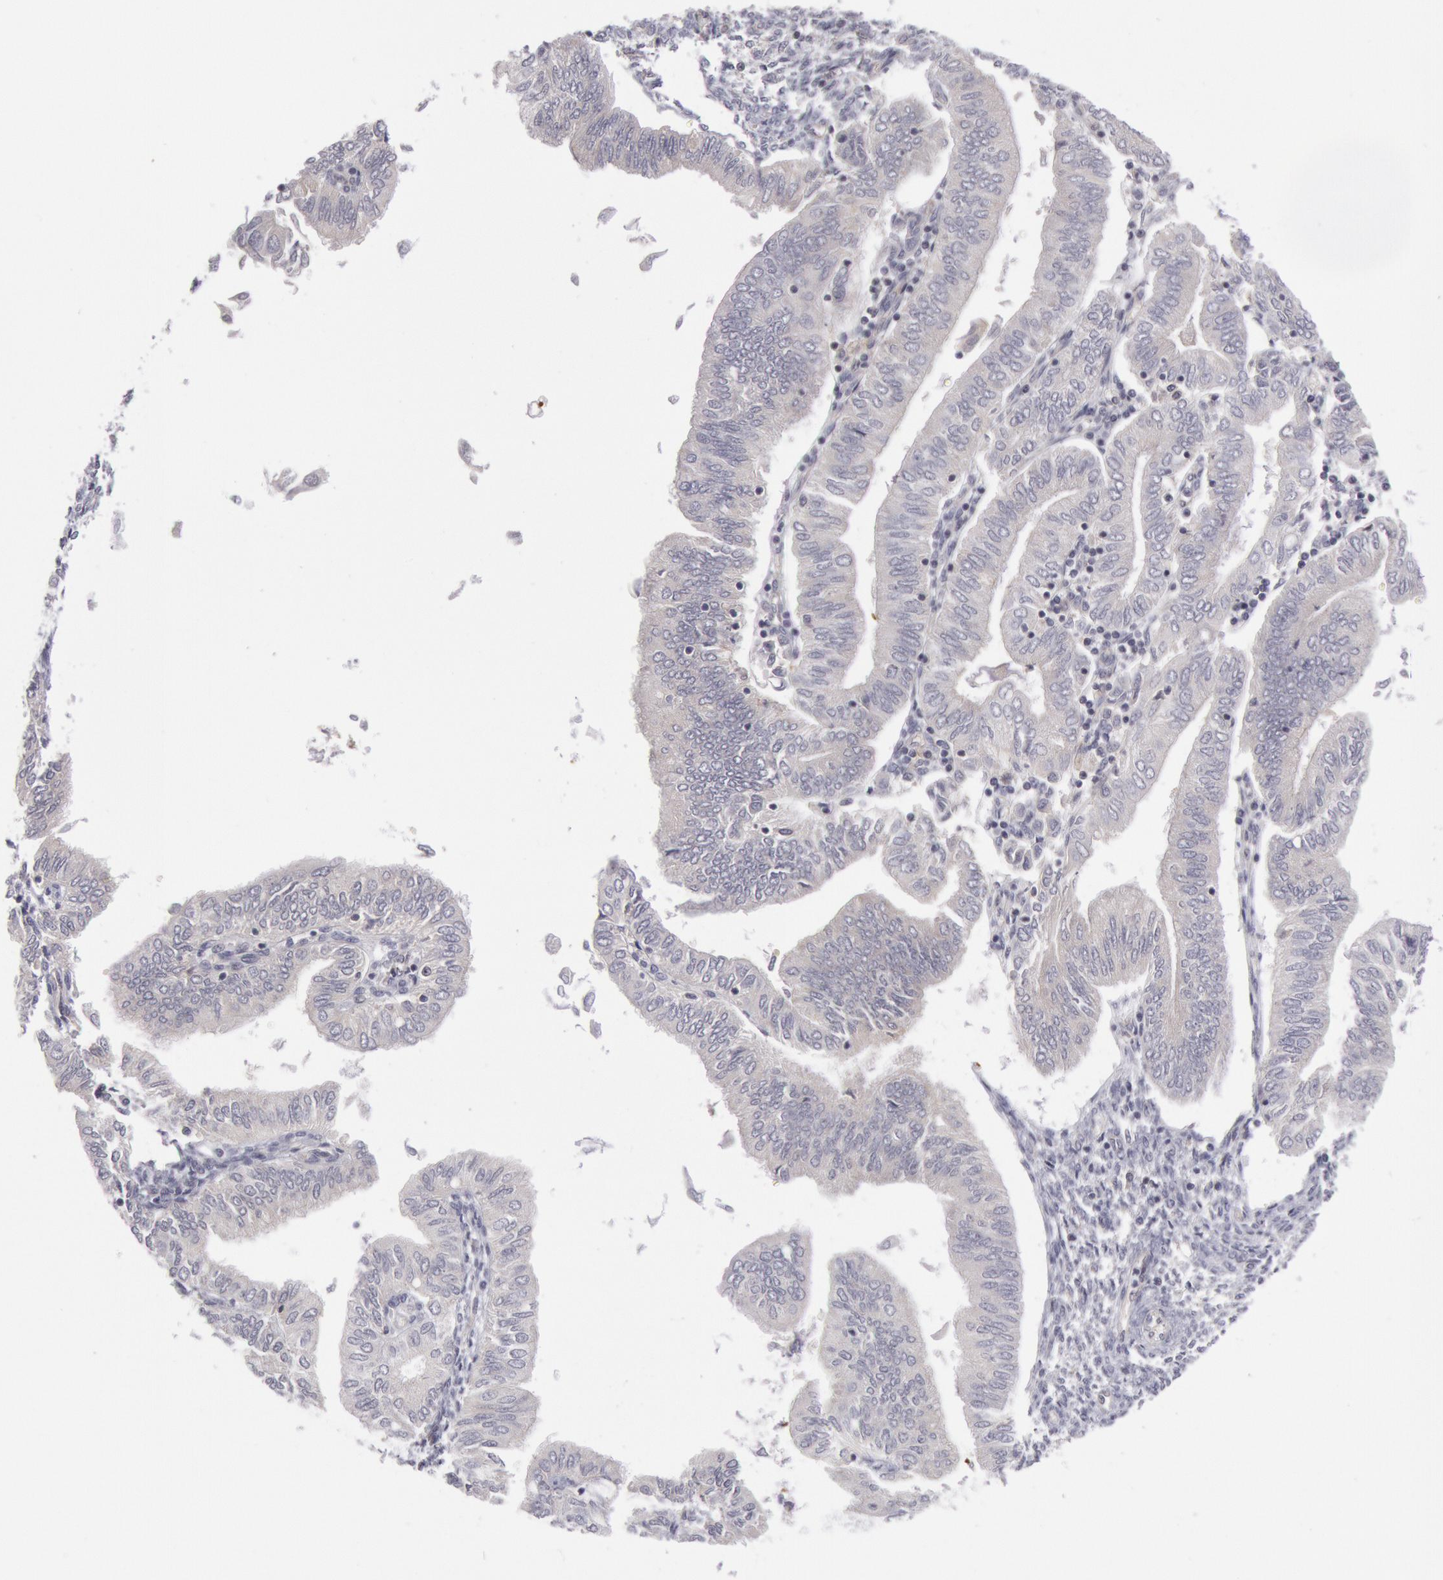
{"staining": {"intensity": "negative", "quantity": "none", "location": "none"}, "tissue": "endometrial cancer", "cell_type": "Tumor cells", "image_type": "cancer", "snomed": [{"axis": "morphology", "description": "Adenocarcinoma, NOS"}, {"axis": "topography", "description": "Endometrium"}], "caption": "High magnification brightfield microscopy of endometrial adenocarcinoma stained with DAB (3,3'-diaminobenzidine) (brown) and counterstained with hematoxylin (blue): tumor cells show no significant positivity. Nuclei are stained in blue.", "gene": "IKBKB", "patient": {"sex": "female", "age": 51}}